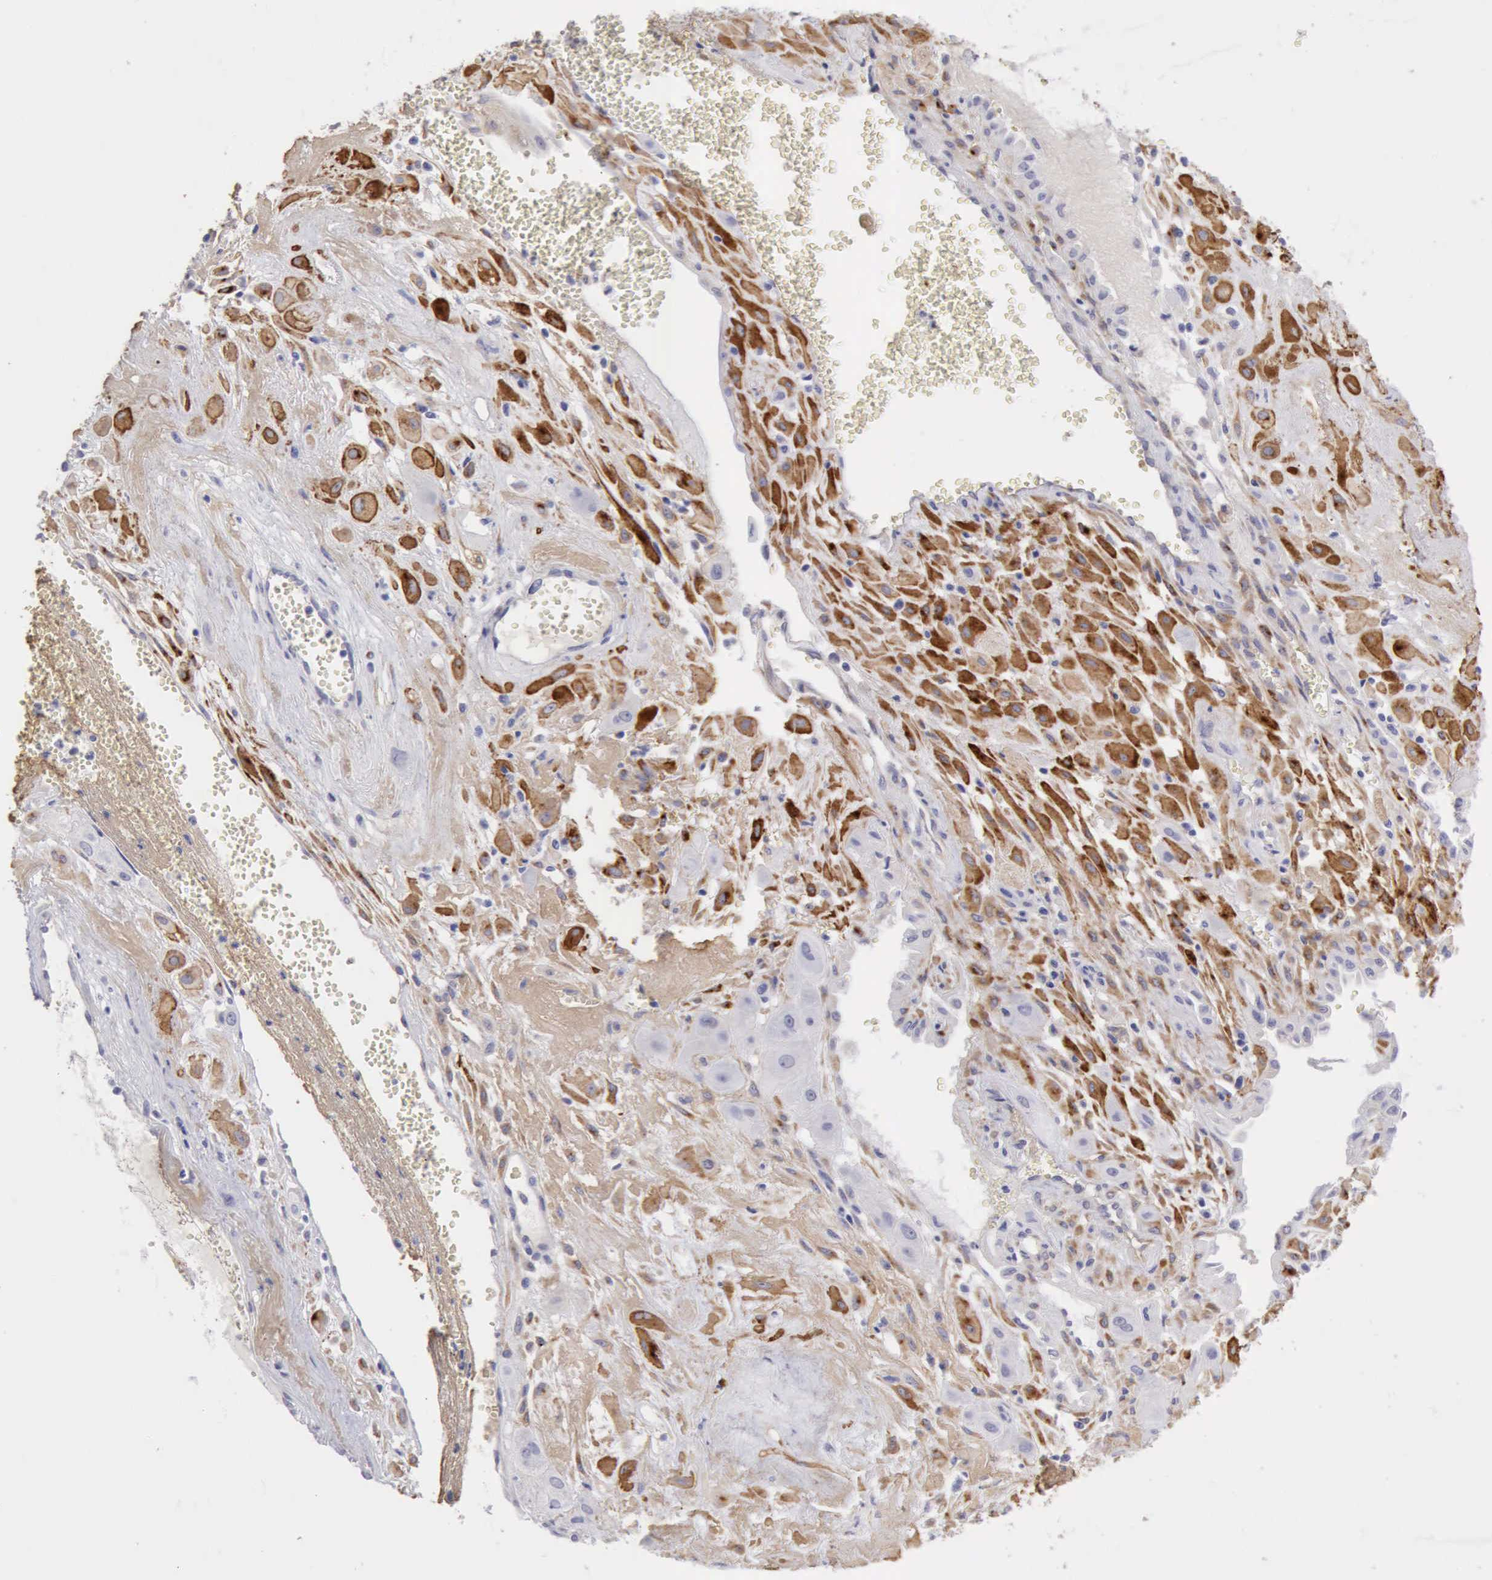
{"staining": {"intensity": "moderate", "quantity": "25%-75%", "location": "cytoplasmic/membranous"}, "tissue": "cervical cancer", "cell_type": "Tumor cells", "image_type": "cancer", "snomed": [{"axis": "morphology", "description": "Squamous cell carcinoma, NOS"}, {"axis": "topography", "description": "Cervix"}], "caption": "Protein staining of cervical cancer tissue demonstrates moderate cytoplasmic/membranous positivity in approximately 25%-75% of tumor cells.", "gene": "TFRC", "patient": {"sex": "female", "age": 34}}